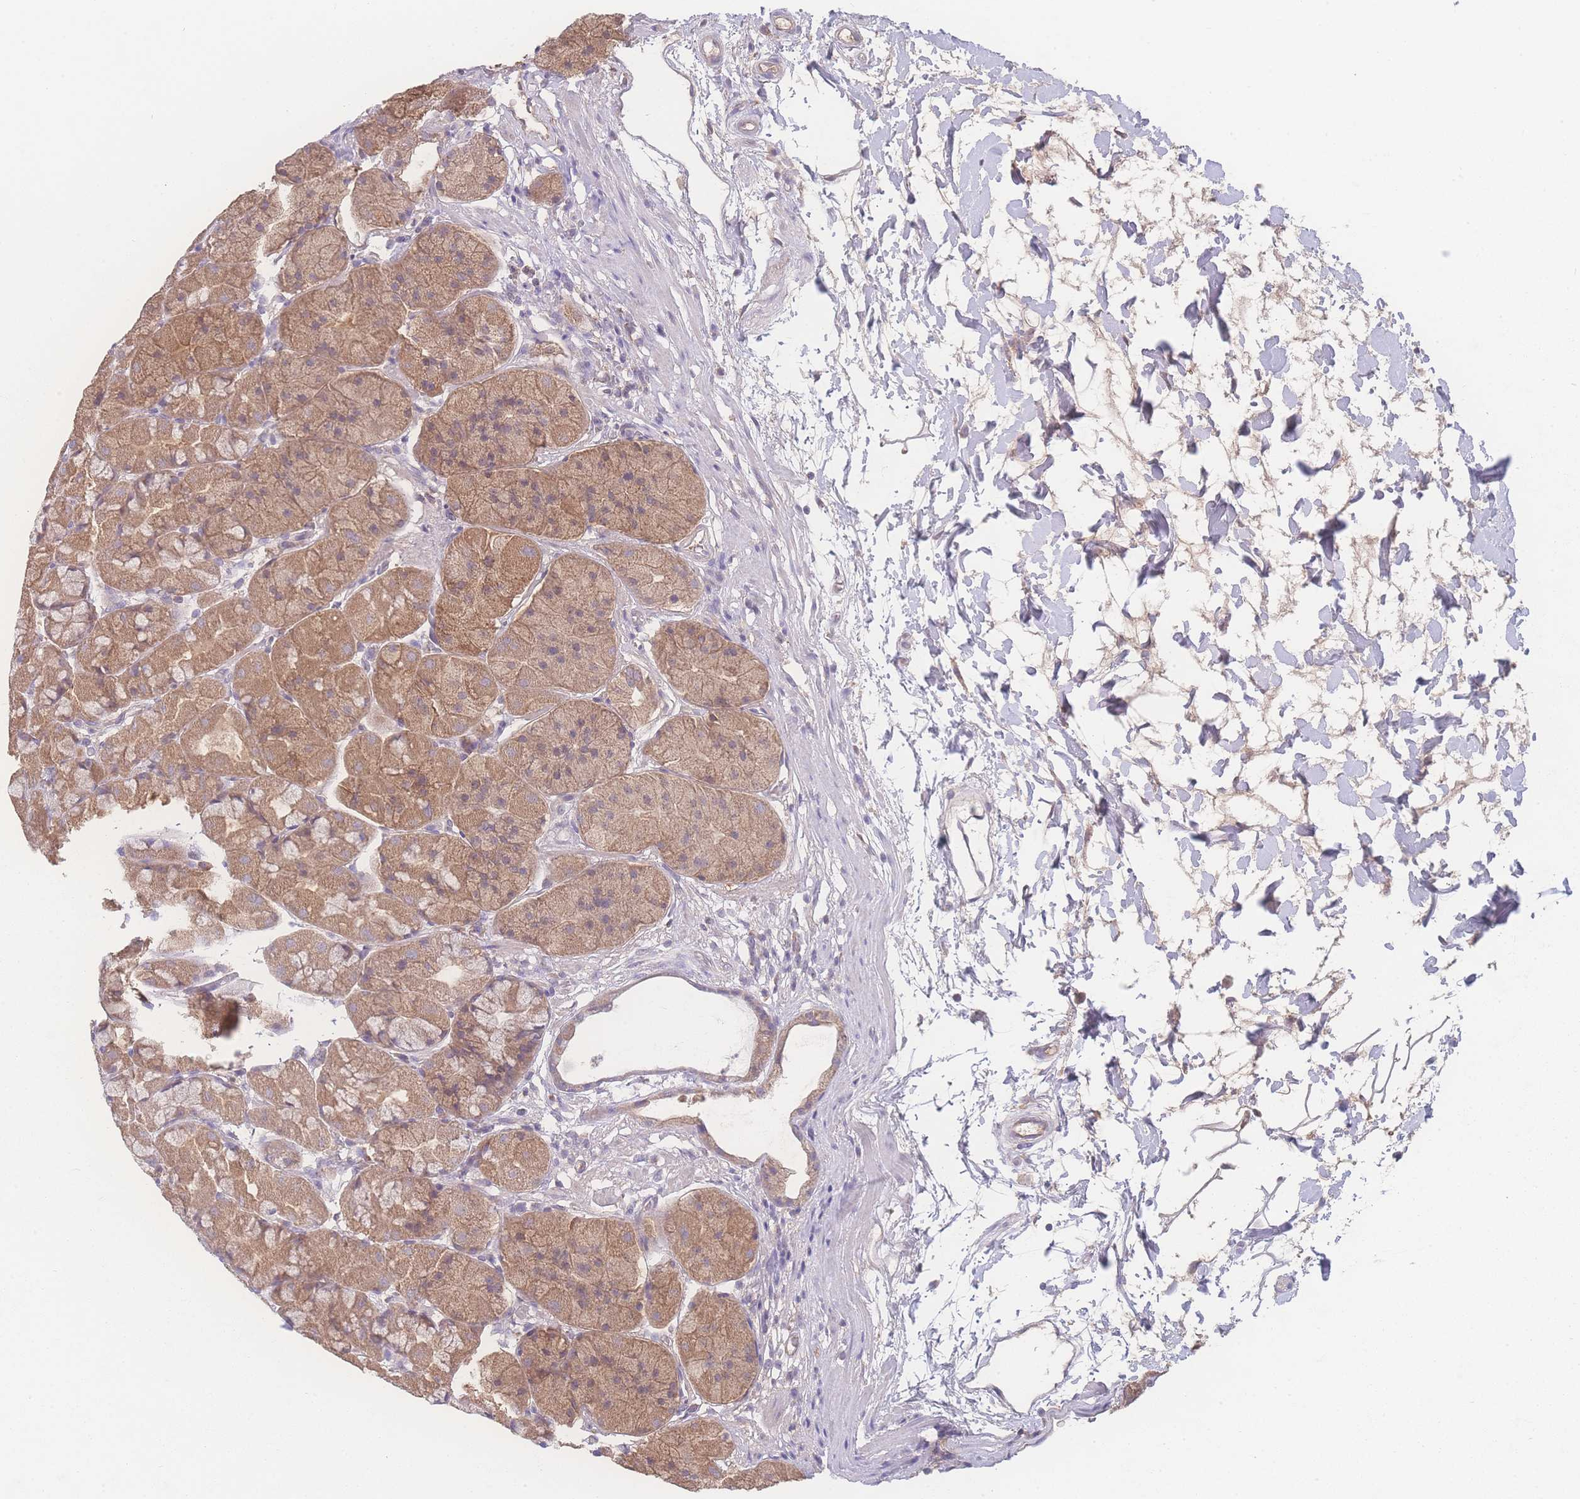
{"staining": {"intensity": "moderate", "quantity": ">75%", "location": "cytoplasmic/membranous"}, "tissue": "stomach", "cell_type": "Glandular cells", "image_type": "normal", "snomed": [{"axis": "morphology", "description": "Normal tissue, NOS"}, {"axis": "topography", "description": "Stomach"}], "caption": "Stomach stained with DAB immunohistochemistry reveals medium levels of moderate cytoplasmic/membranous positivity in about >75% of glandular cells.", "gene": "GIPR", "patient": {"sex": "male", "age": 57}}